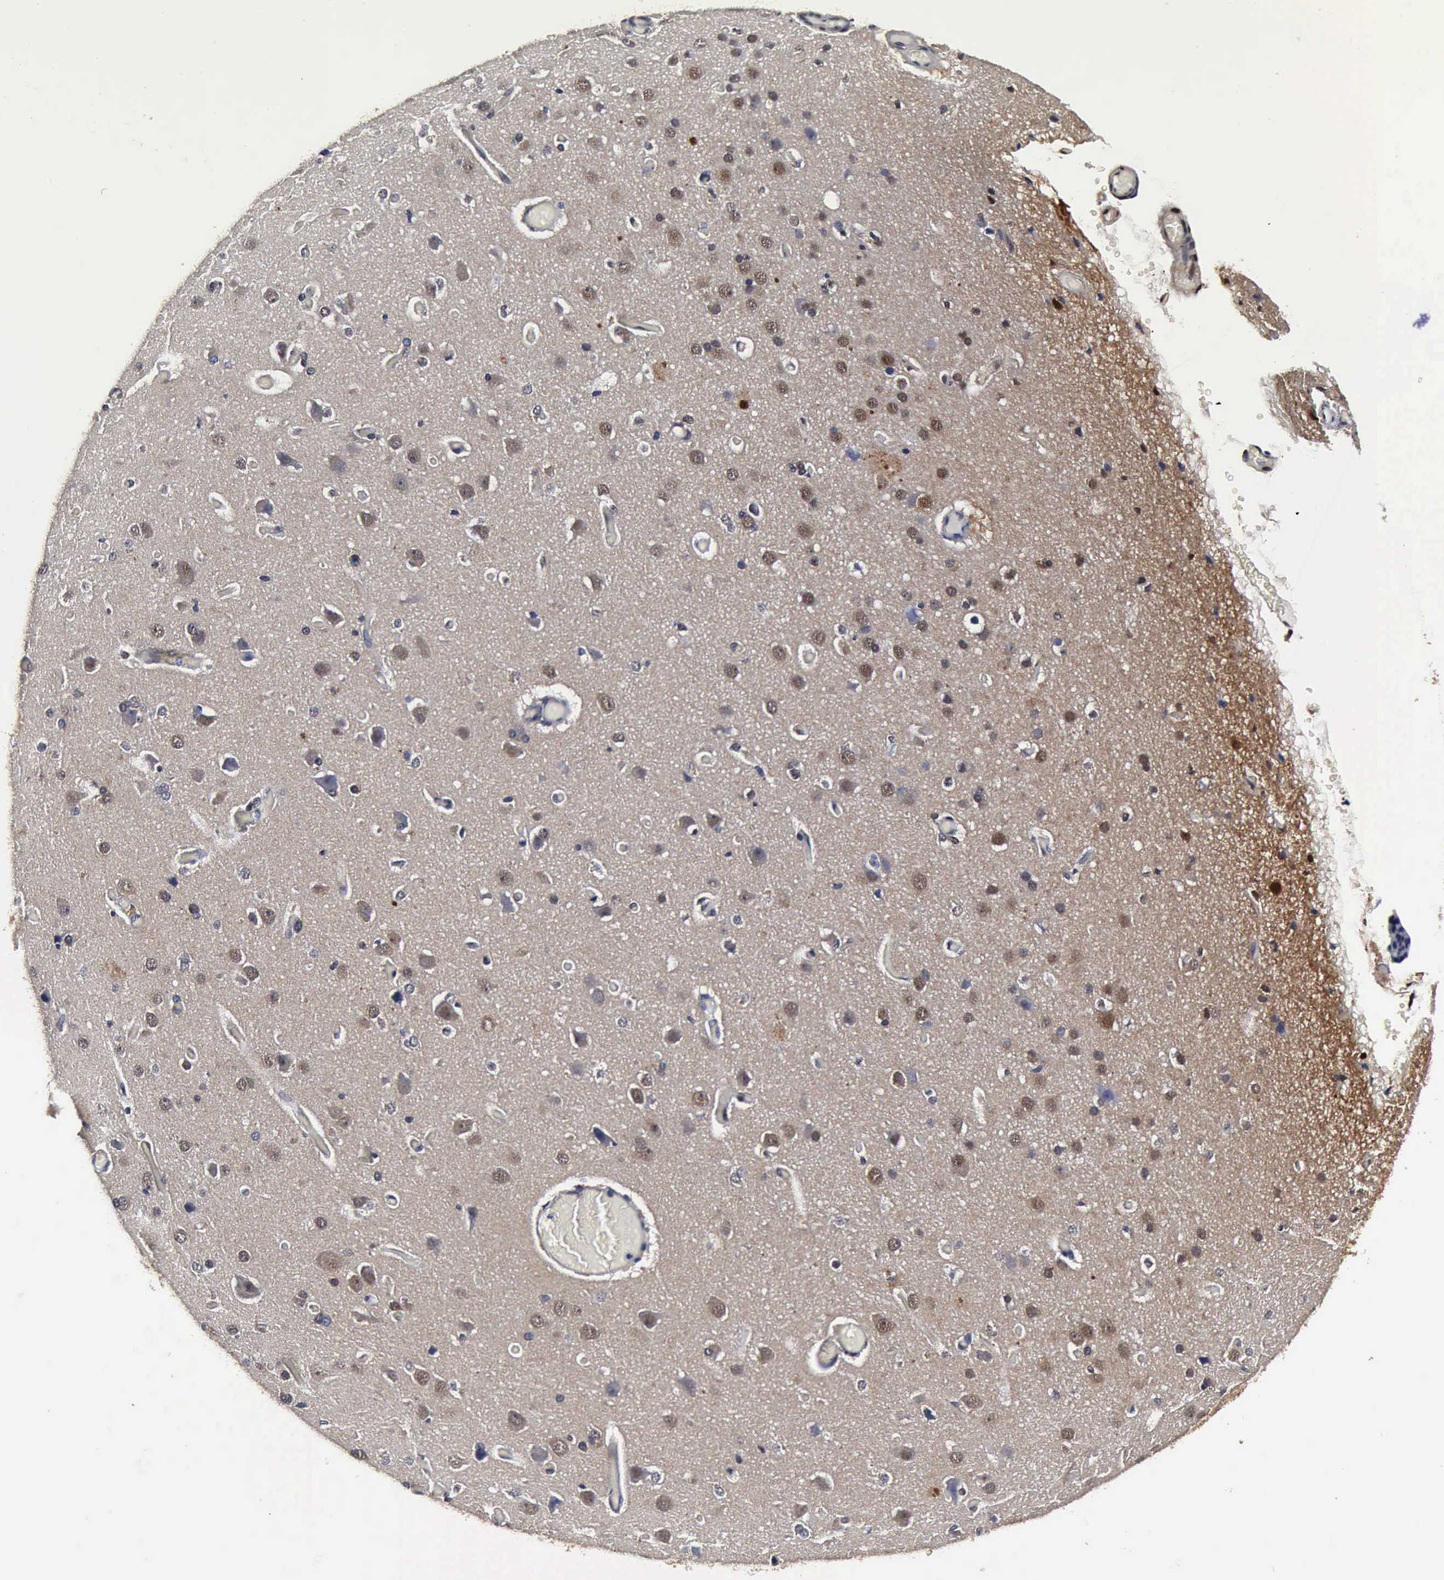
{"staining": {"intensity": "negative", "quantity": "none", "location": "none"}, "tissue": "cerebral cortex", "cell_type": "Endothelial cells", "image_type": "normal", "snomed": [{"axis": "morphology", "description": "Normal tissue, NOS"}, {"axis": "morphology", "description": "Glioma, malignant, High grade"}, {"axis": "topography", "description": "Cerebral cortex"}], "caption": "This is a histopathology image of immunohistochemistry staining of unremarkable cerebral cortex, which shows no positivity in endothelial cells.", "gene": "UBC", "patient": {"sex": "male", "age": 77}}